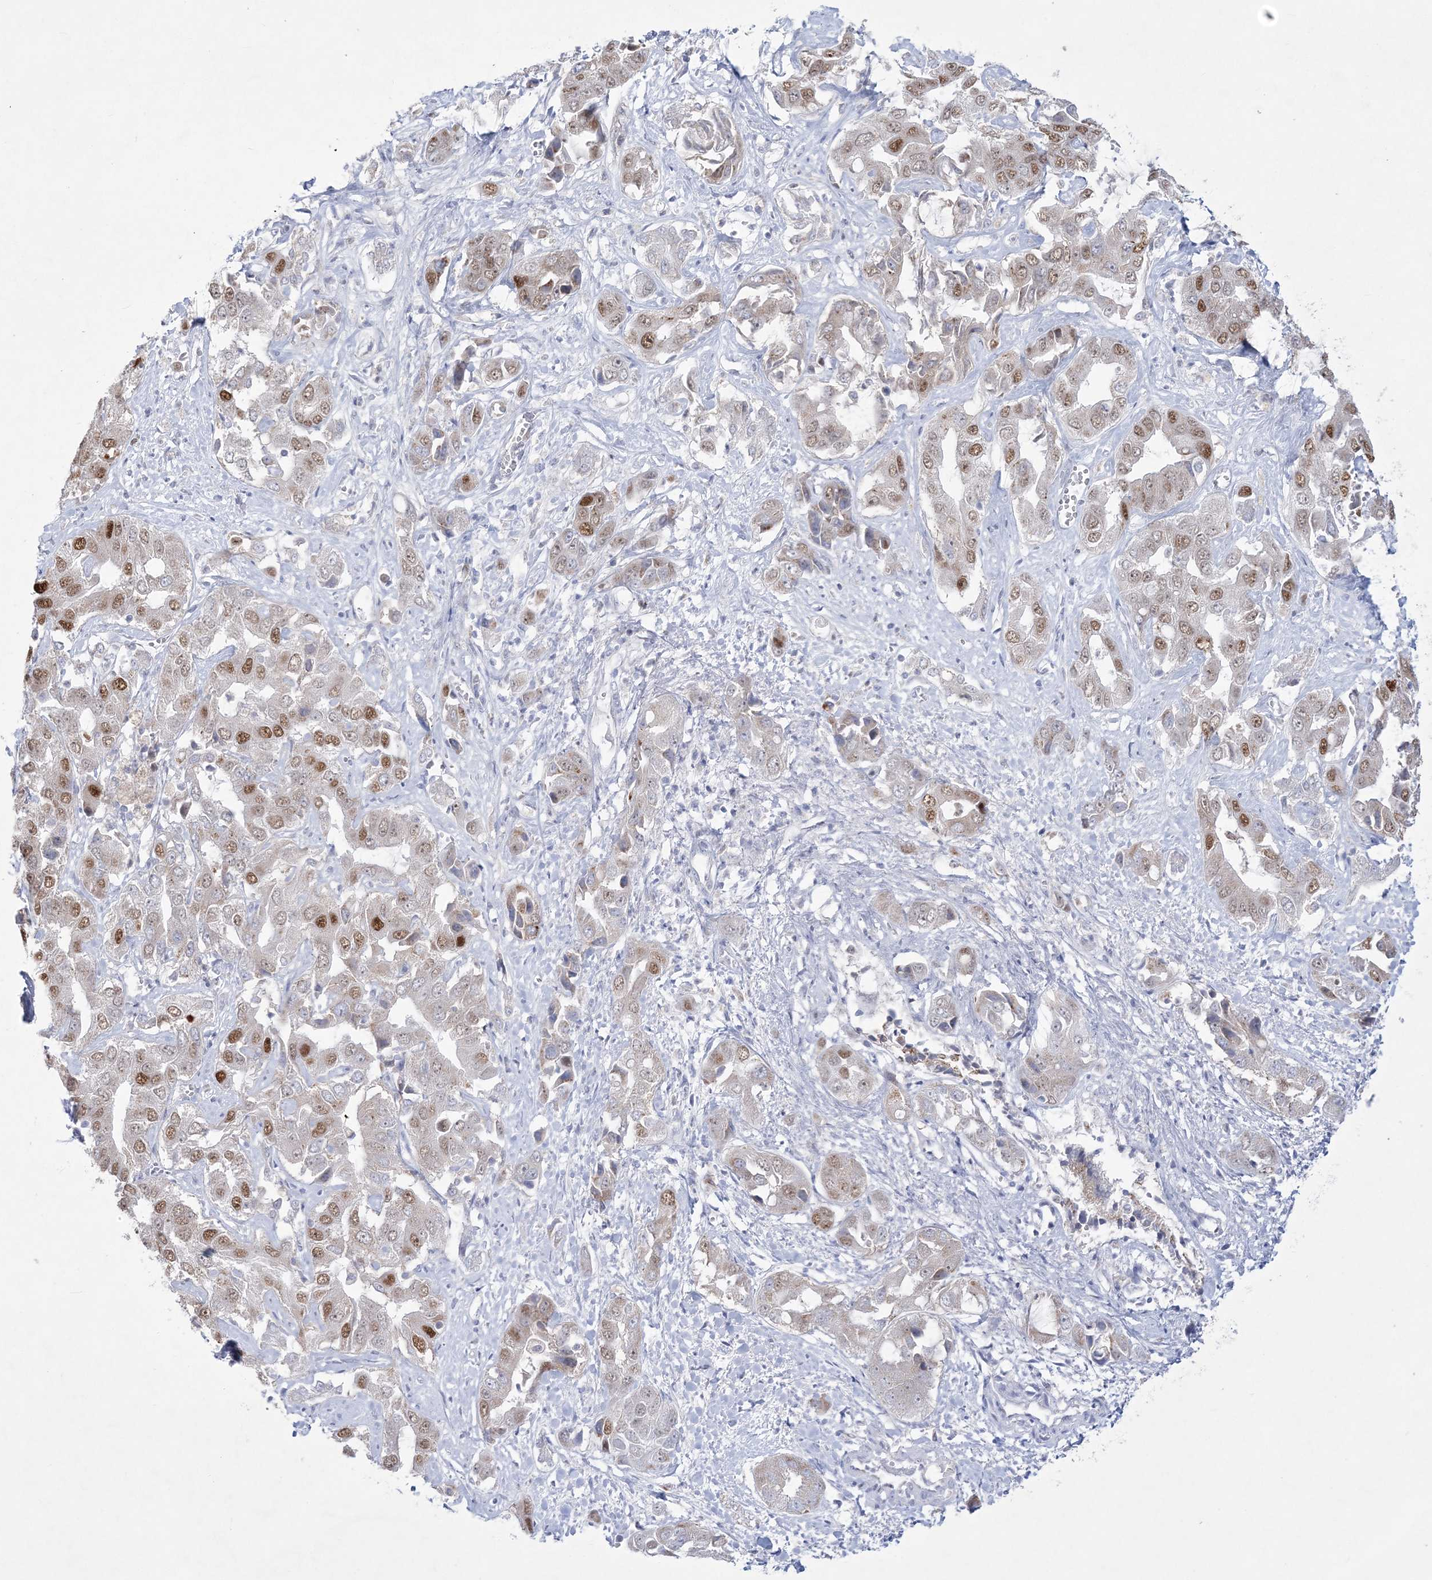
{"staining": {"intensity": "moderate", "quantity": ">75%", "location": "nuclear"}, "tissue": "liver cancer", "cell_type": "Tumor cells", "image_type": "cancer", "snomed": [{"axis": "morphology", "description": "Cholangiocarcinoma"}, {"axis": "topography", "description": "Liver"}], "caption": "Protein staining demonstrates moderate nuclear positivity in about >75% of tumor cells in liver cholangiocarcinoma.", "gene": "WDR27", "patient": {"sex": "female", "age": 52}}